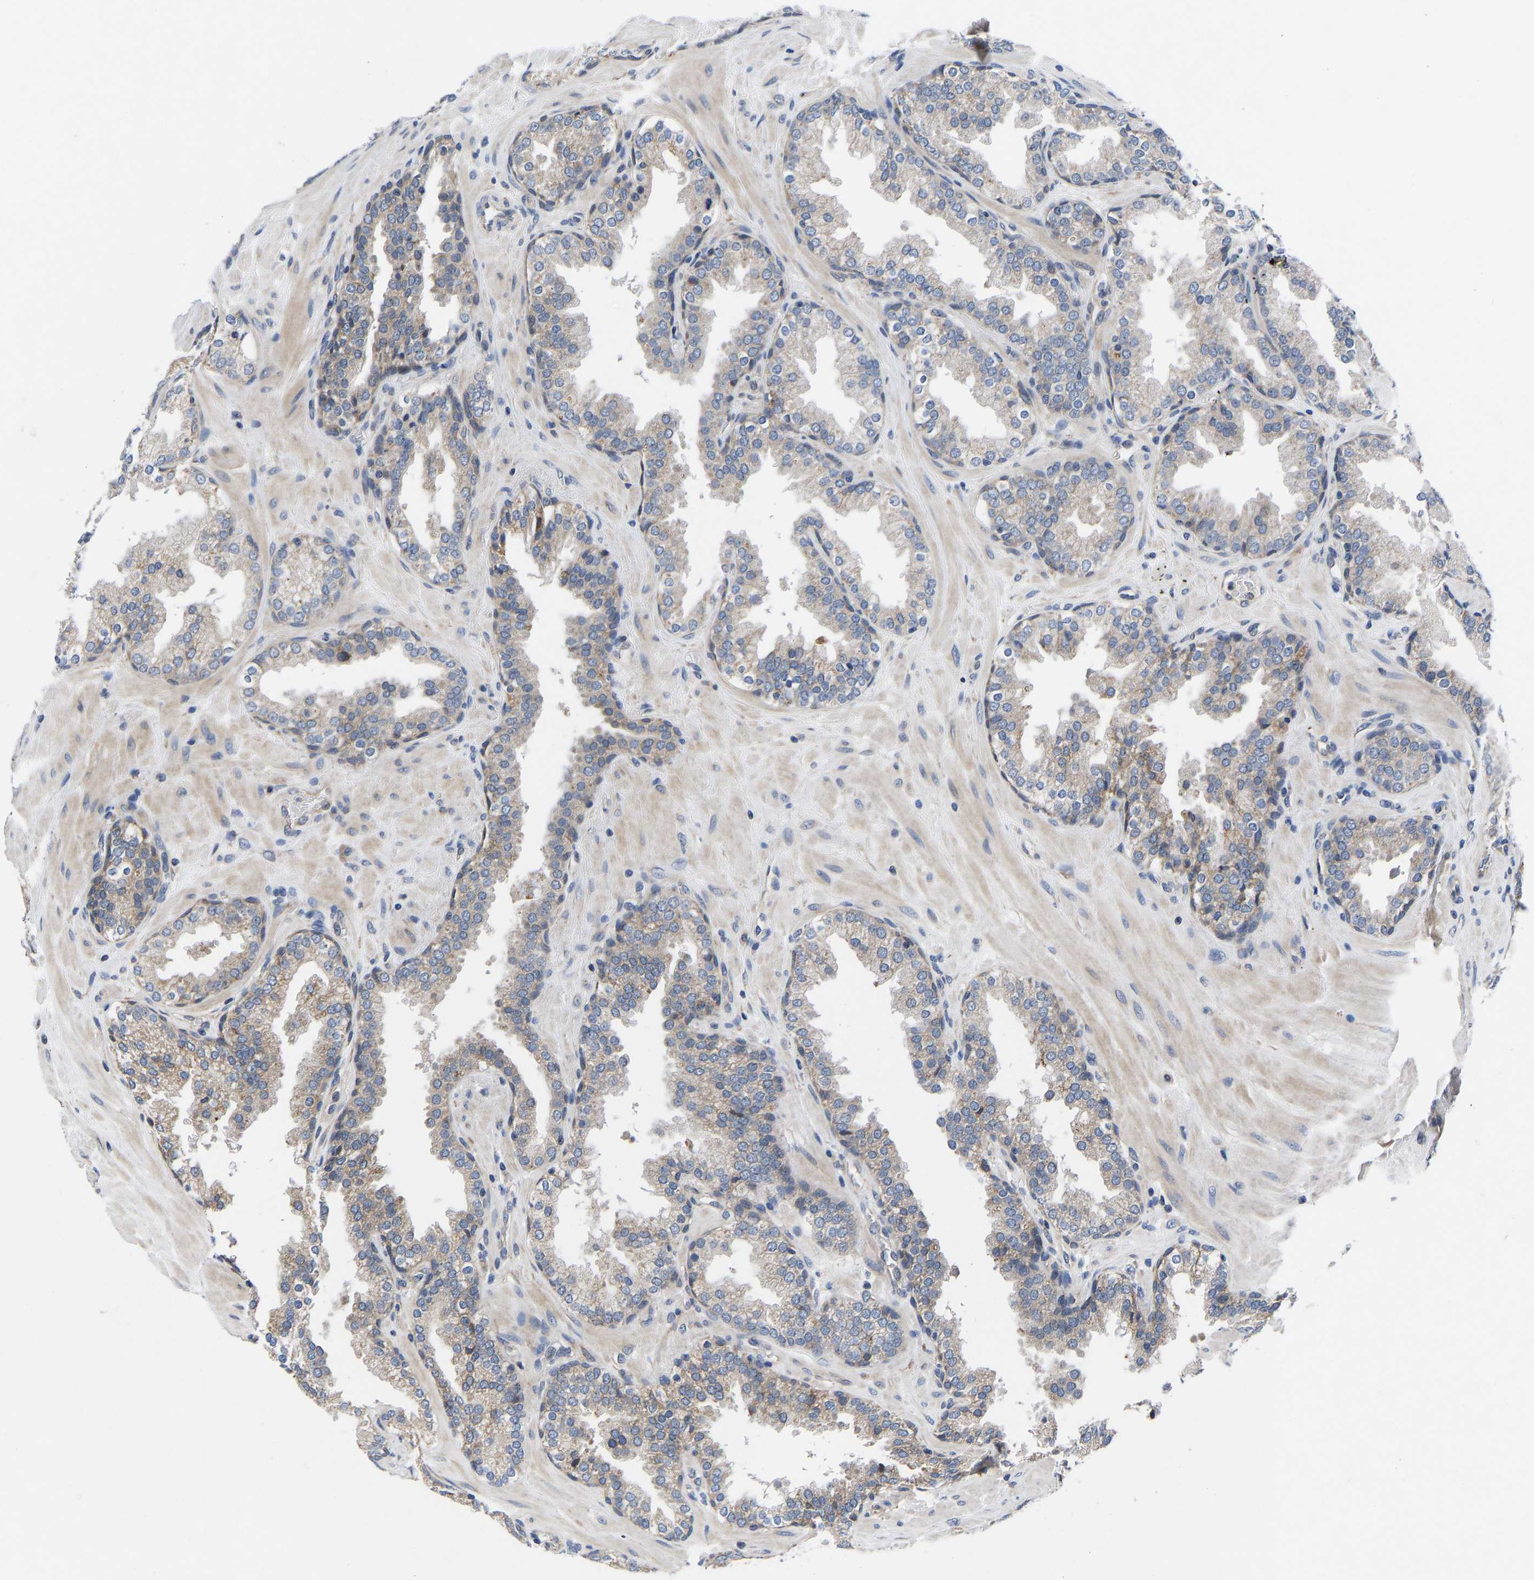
{"staining": {"intensity": "weak", "quantity": "25%-75%", "location": "cytoplasmic/membranous"}, "tissue": "prostate", "cell_type": "Glandular cells", "image_type": "normal", "snomed": [{"axis": "morphology", "description": "Normal tissue, NOS"}, {"axis": "topography", "description": "Prostate"}], "caption": "Protein expression analysis of benign prostate exhibits weak cytoplasmic/membranous positivity in about 25%-75% of glandular cells. Immunohistochemistry (ihc) stains the protein of interest in brown and the nuclei are stained blue.", "gene": "FRRS1", "patient": {"sex": "male", "age": 51}}